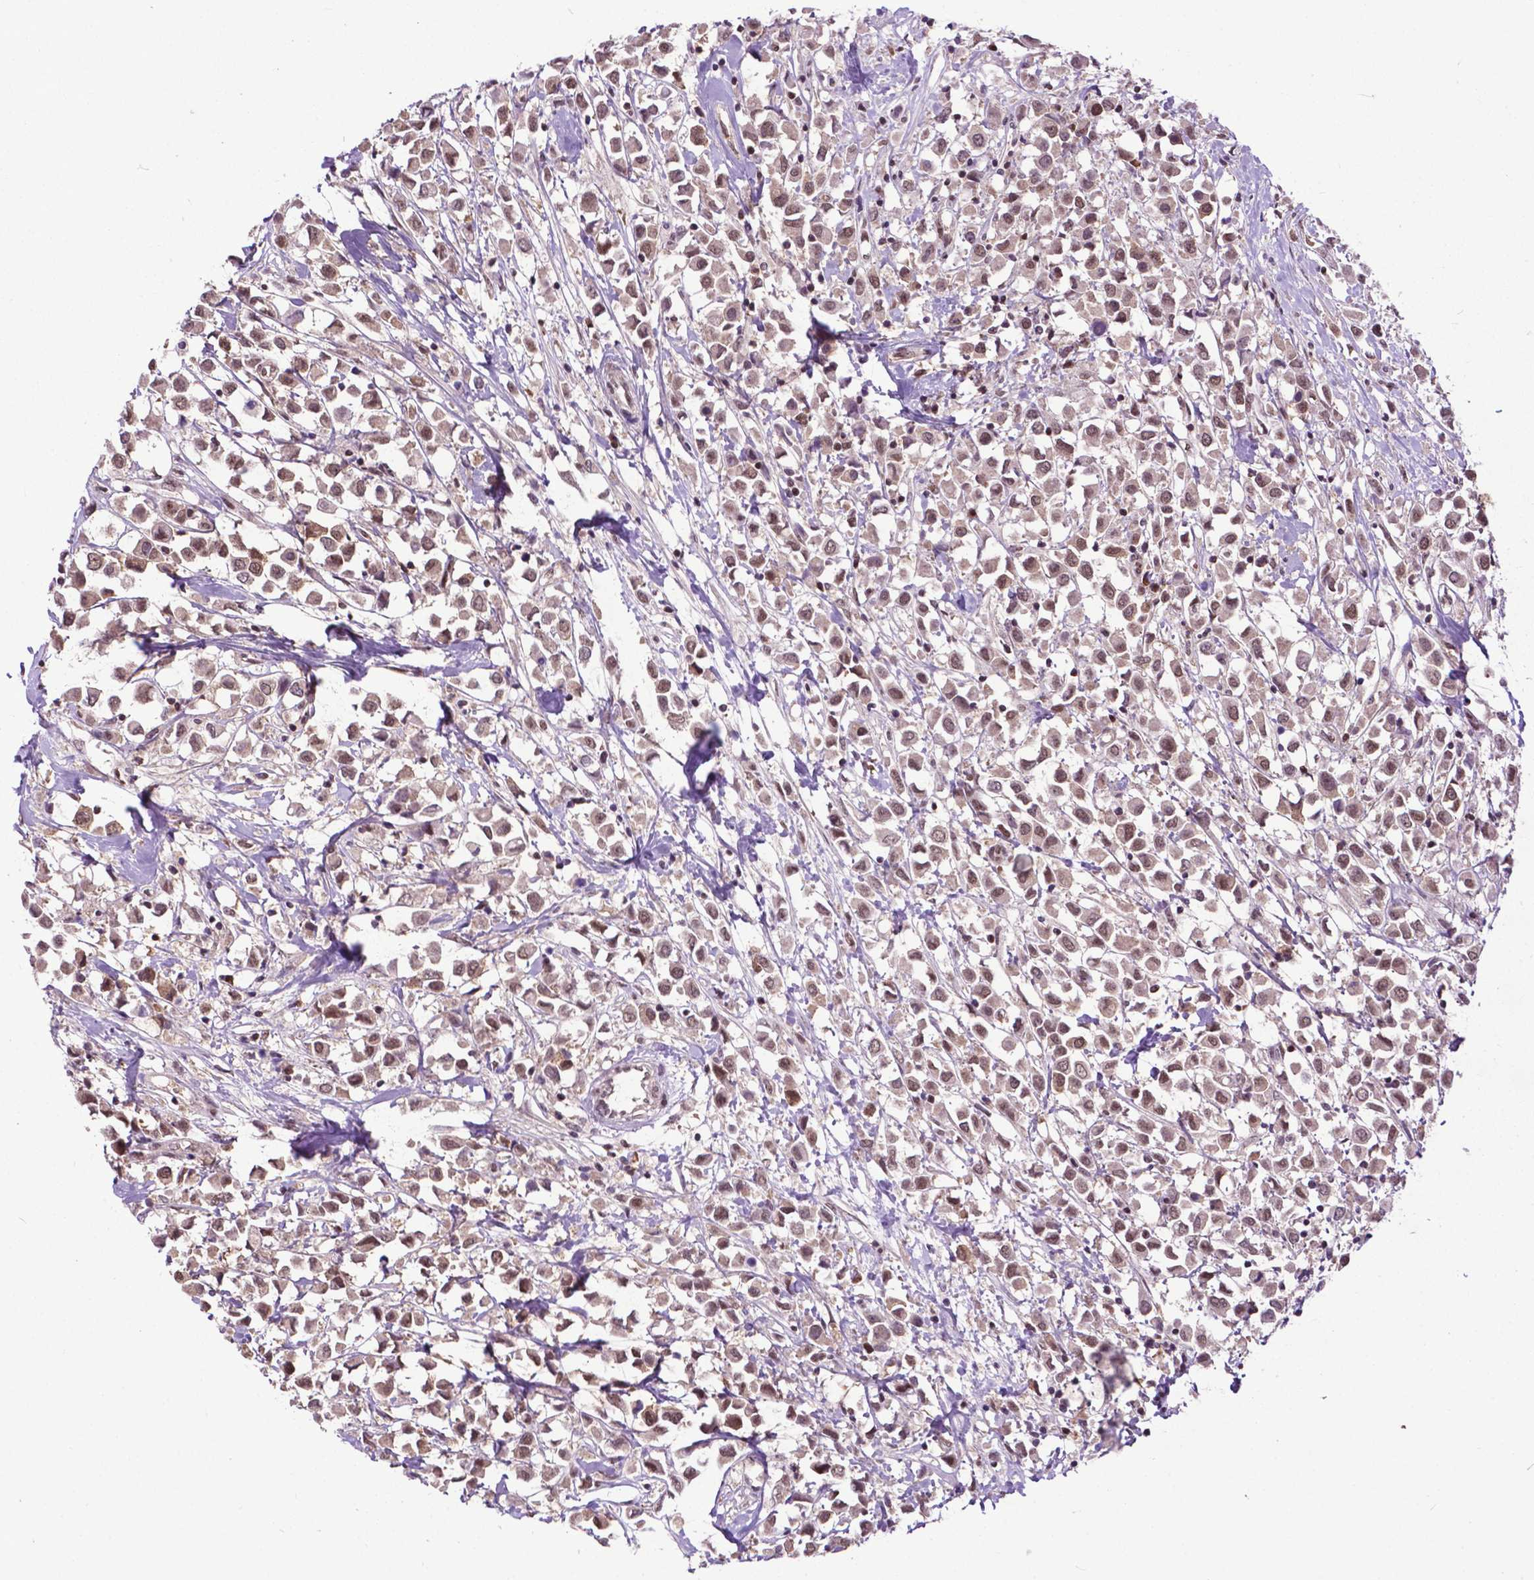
{"staining": {"intensity": "moderate", "quantity": ">75%", "location": "nuclear"}, "tissue": "breast cancer", "cell_type": "Tumor cells", "image_type": "cancer", "snomed": [{"axis": "morphology", "description": "Duct carcinoma"}, {"axis": "topography", "description": "Breast"}], "caption": "Immunohistochemistry (DAB (3,3'-diaminobenzidine)) staining of intraductal carcinoma (breast) reveals moderate nuclear protein staining in approximately >75% of tumor cells.", "gene": "FAF1", "patient": {"sex": "female", "age": 61}}